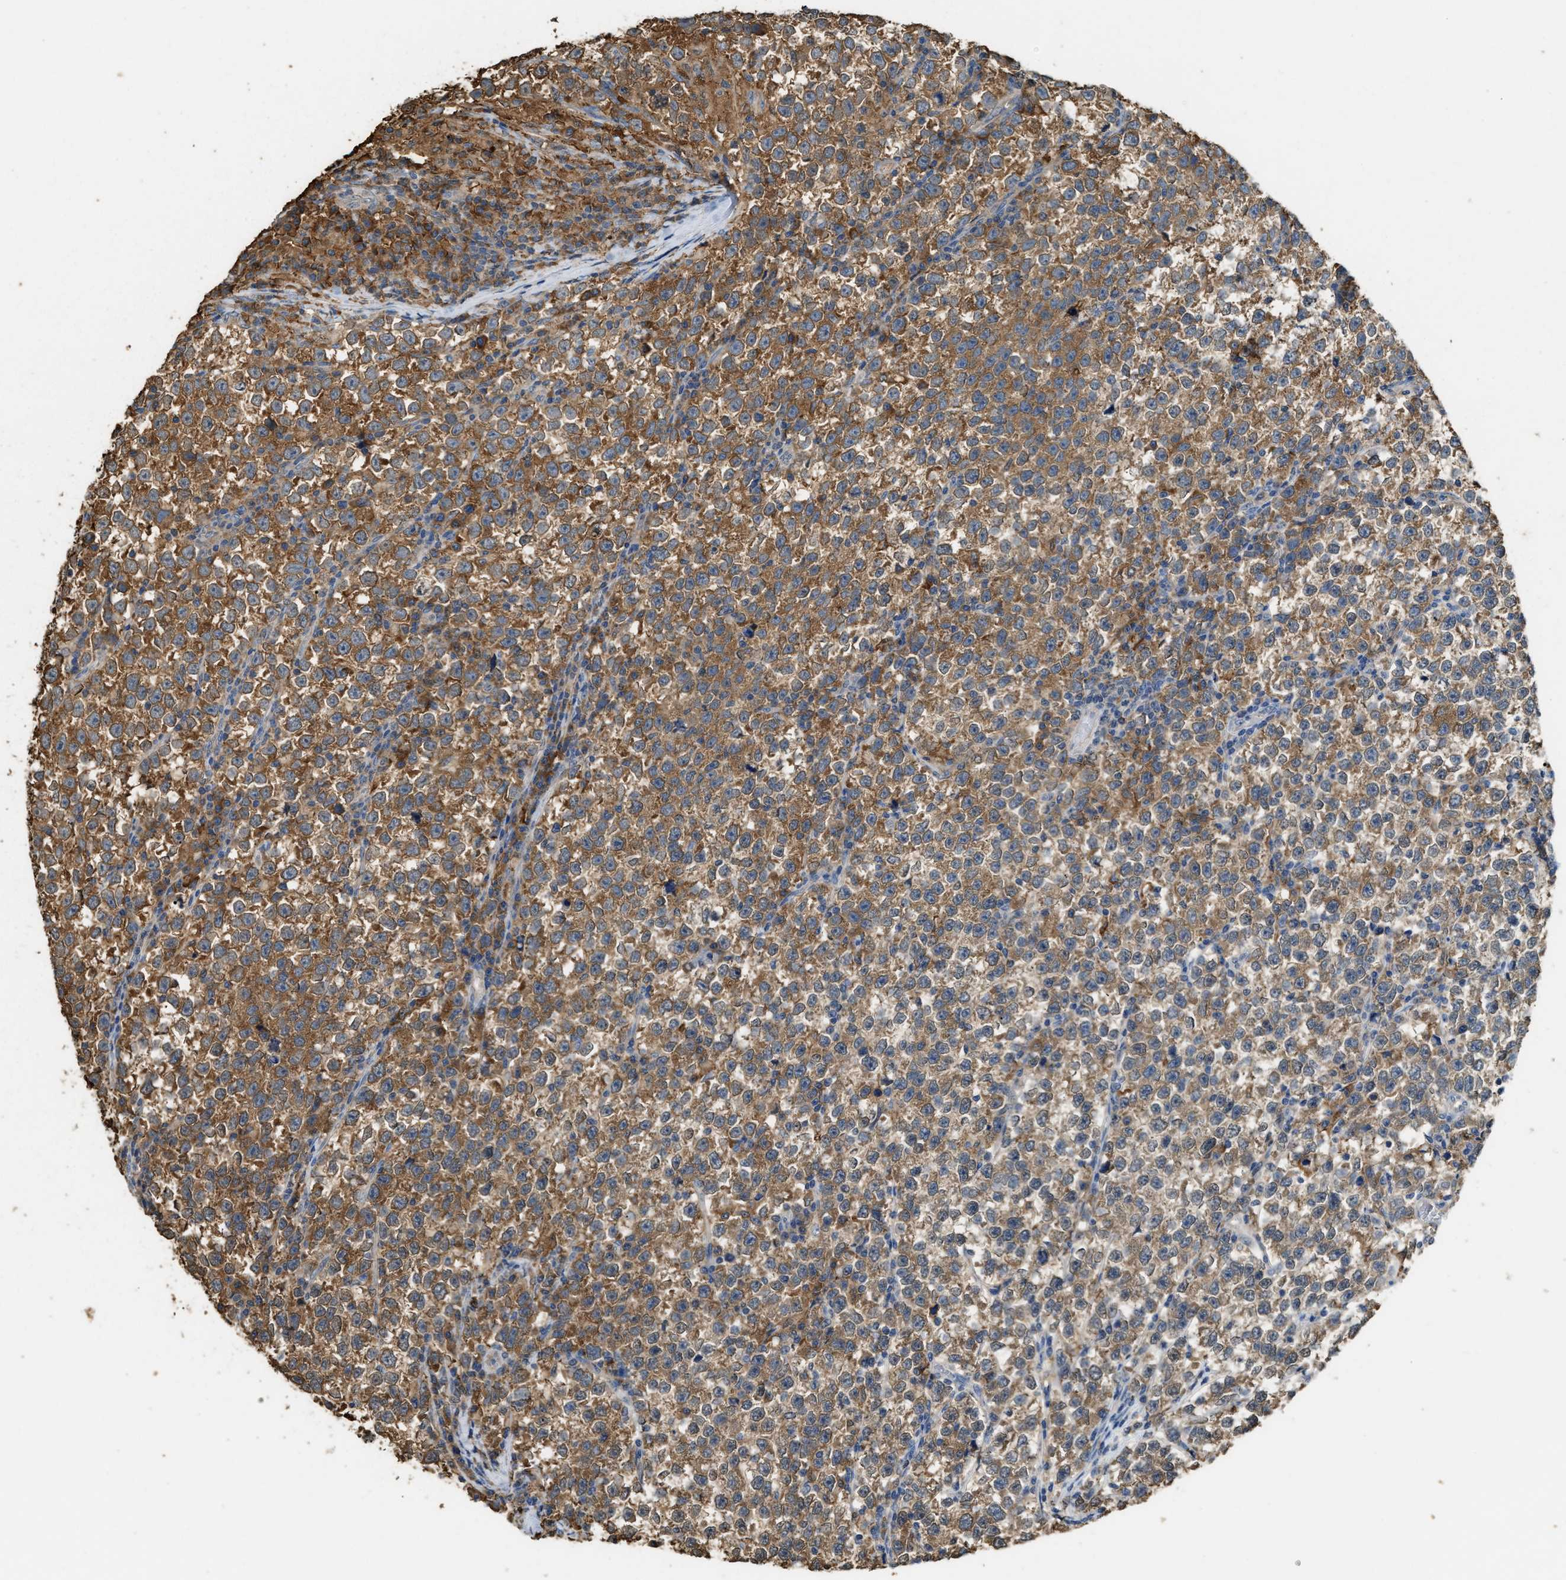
{"staining": {"intensity": "moderate", "quantity": ">75%", "location": "cytoplasmic/membranous"}, "tissue": "testis cancer", "cell_type": "Tumor cells", "image_type": "cancer", "snomed": [{"axis": "morphology", "description": "Normal tissue, NOS"}, {"axis": "morphology", "description": "Seminoma, NOS"}, {"axis": "topography", "description": "Testis"}], "caption": "Testis cancer (seminoma) stained with a brown dye demonstrates moderate cytoplasmic/membranous positive positivity in about >75% of tumor cells.", "gene": "GCN1", "patient": {"sex": "male", "age": 43}}